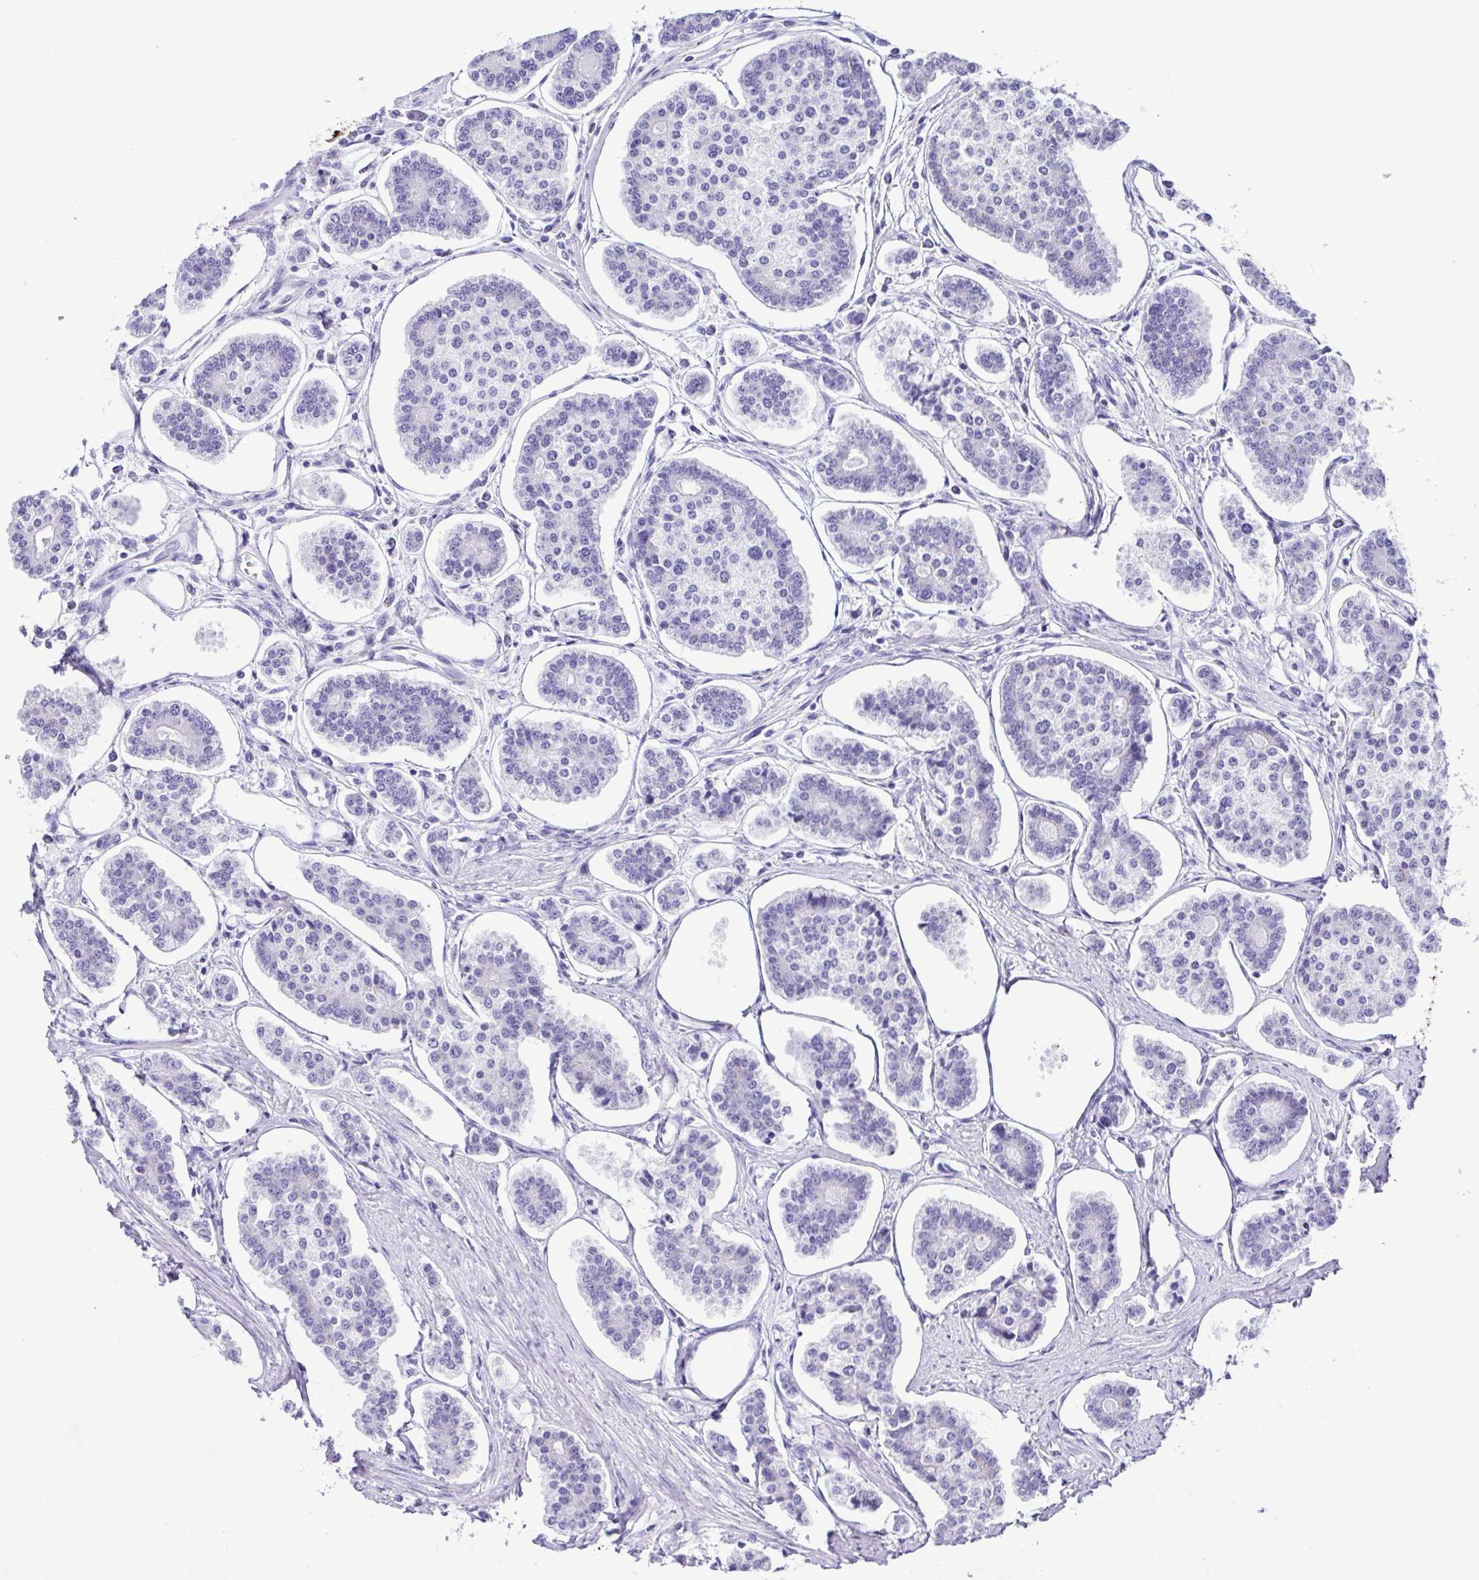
{"staining": {"intensity": "negative", "quantity": "none", "location": "none"}, "tissue": "carcinoid", "cell_type": "Tumor cells", "image_type": "cancer", "snomed": [{"axis": "morphology", "description": "Carcinoid, malignant, NOS"}, {"axis": "topography", "description": "Small intestine"}], "caption": "There is no significant expression in tumor cells of carcinoid.", "gene": "ERP27", "patient": {"sex": "female", "age": 65}}